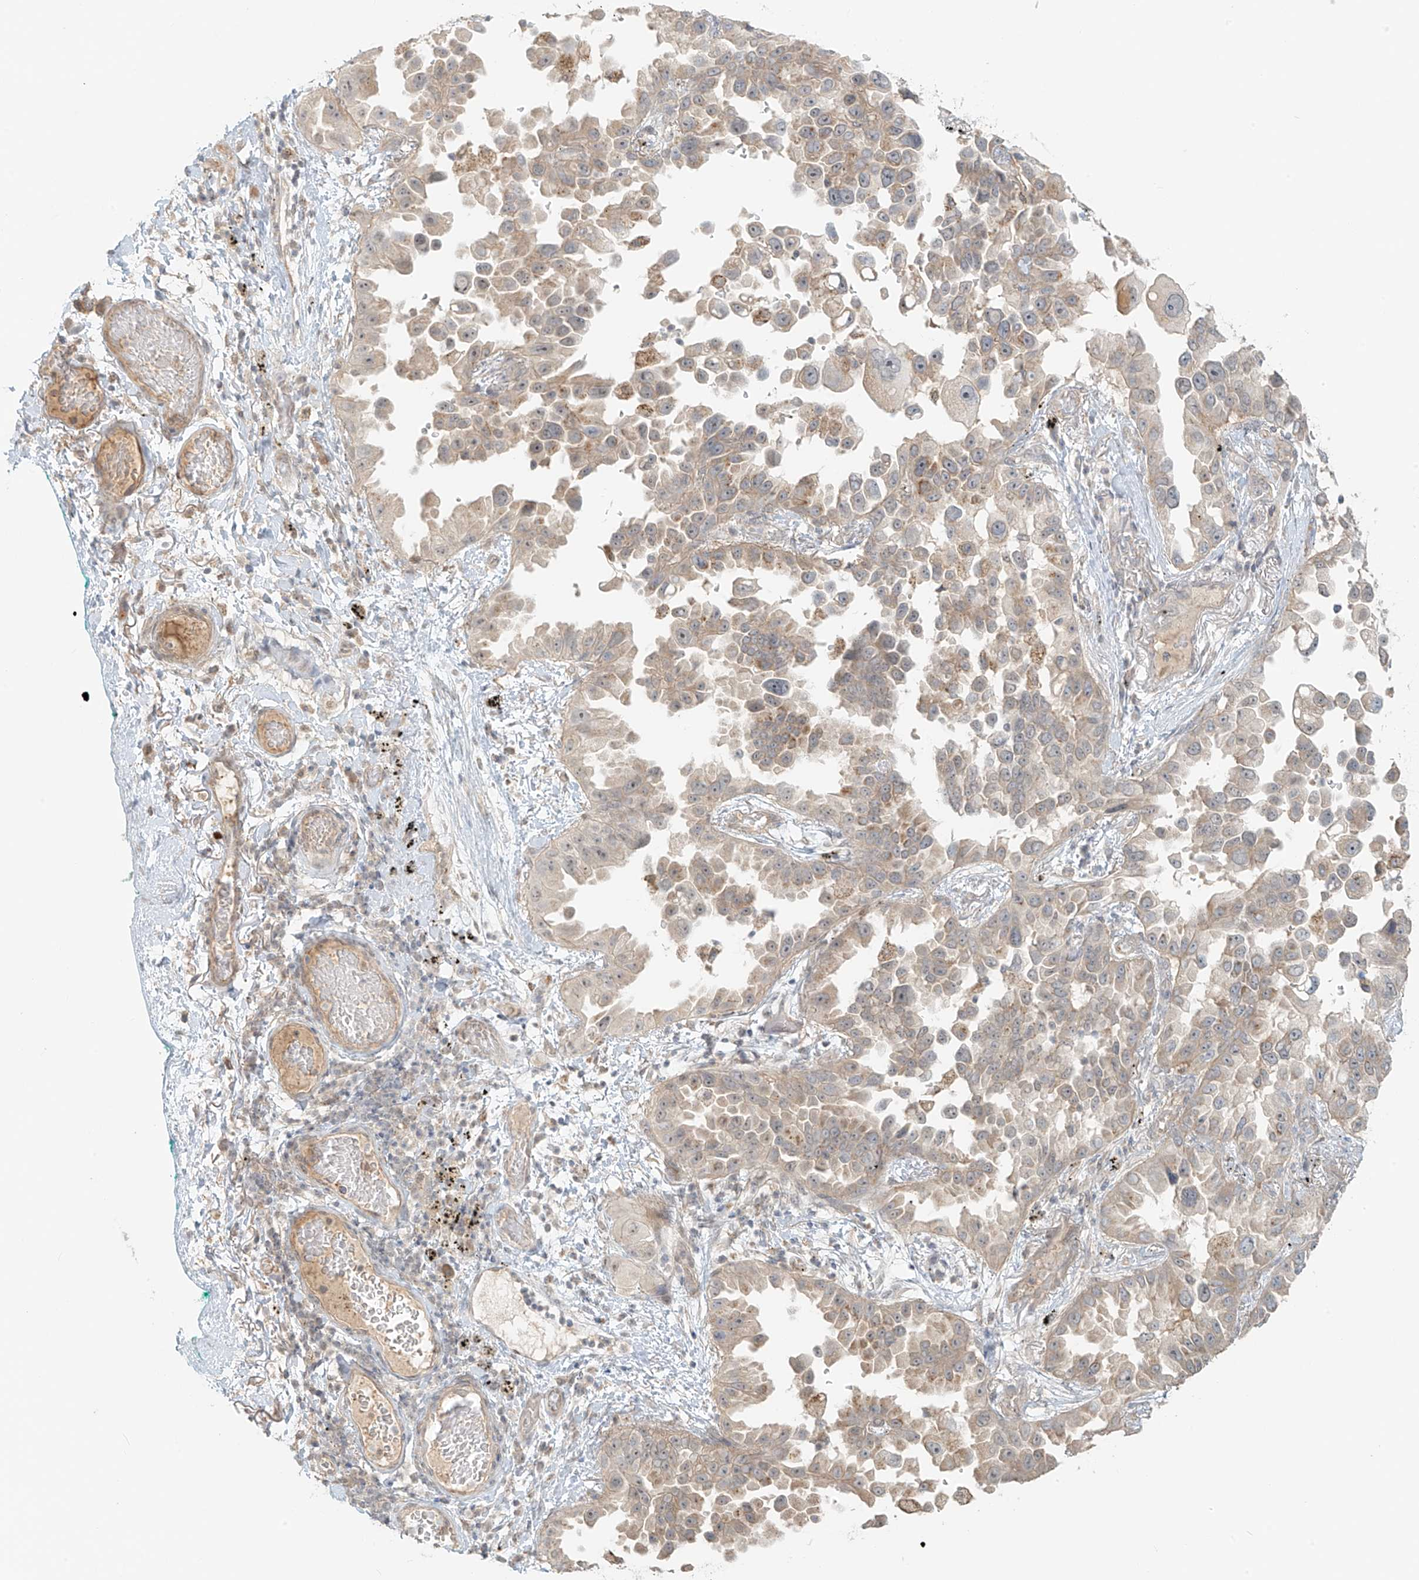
{"staining": {"intensity": "weak", "quantity": "25%-75%", "location": "cytoplasmic/membranous"}, "tissue": "lung cancer", "cell_type": "Tumor cells", "image_type": "cancer", "snomed": [{"axis": "morphology", "description": "Adenocarcinoma, NOS"}, {"axis": "topography", "description": "Lung"}], "caption": "A low amount of weak cytoplasmic/membranous staining is identified in approximately 25%-75% of tumor cells in lung adenocarcinoma tissue.", "gene": "ABCD1", "patient": {"sex": "female", "age": 67}}